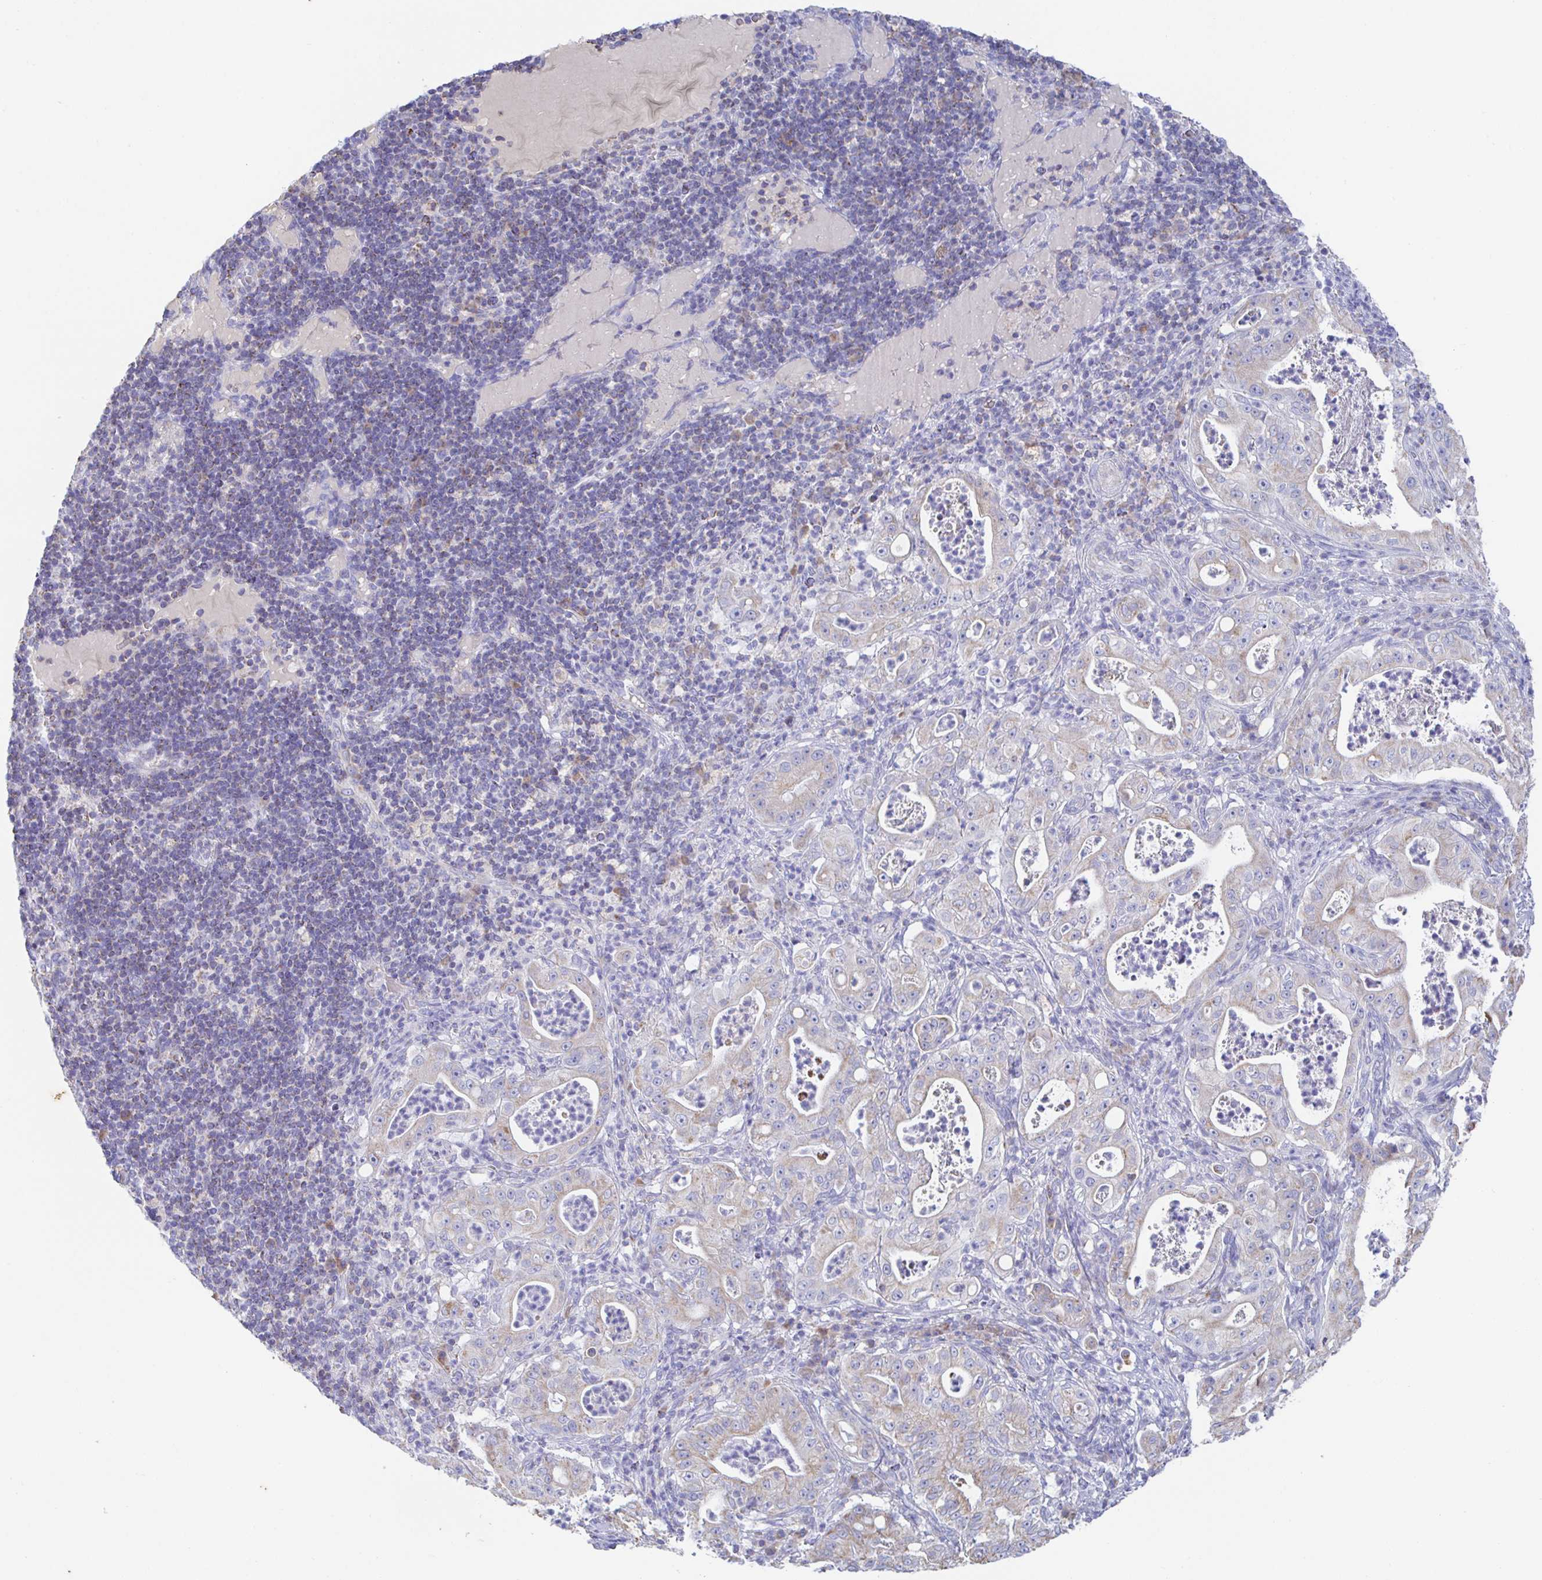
{"staining": {"intensity": "weak", "quantity": "<25%", "location": "cytoplasmic/membranous"}, "tissue": "pancreatic cancer", "cell_type": "Tumor cells", "image_type": "cancer", "snomed": [{"axis": "morphology", "description": "Adenocarcinoma, NOS"}, {"axis": "topography", "description": "Pancreas"}], "caption": "High power microscopy micrograph of an immunohistochemistry photomicrograph of pancreatic adenocarcinoma, revealing no significant expression in tumor cells.", "gene": "SYNGR4", "patient": {"sex": "male", "age": 71}}